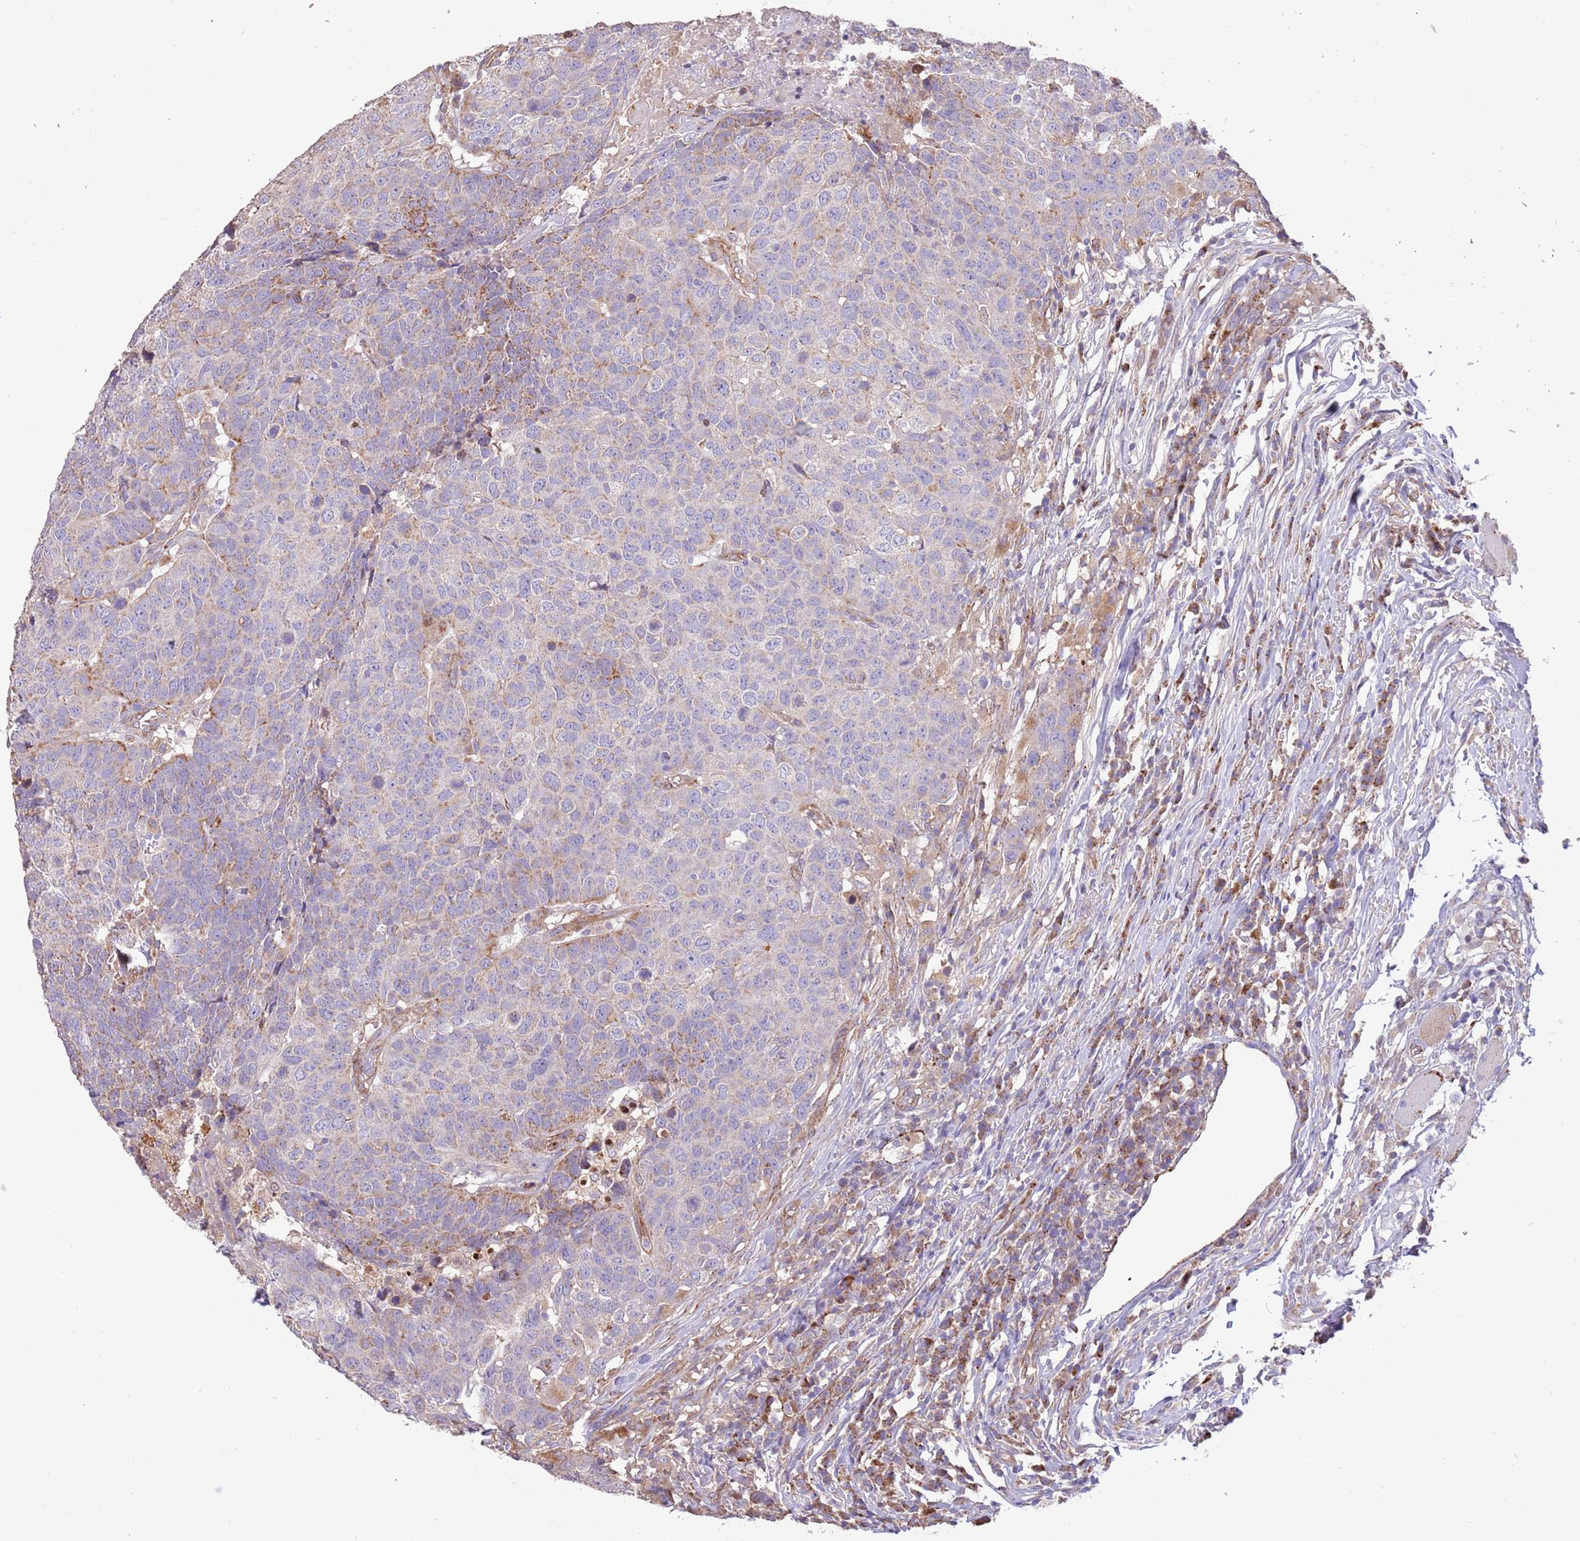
{"staining": {"intensity": "weak", "quantity": "<25%", "location": "cytoplasmic/membranous"}, "tissue": "head and neck cancer", "cell_type": "Tumor cells", "image_type": "cancer", "snomed": [{"axis": "morphology", "description": "Normal tissue, NOS"}, {"axis": "morphology", "description": "Squamous cell carcinoma, NOS"}, {"axis": "topography", "description": "Skeletal muscle"}, {"axis": "topography", "description": "Vascular tissue"}, {"axis": "topography", "description": "Peripheral nerve tissue"}, {"axis": "topography", "description": "Head-Neck"}], "caption": "Immunohistochemical staining of human head and neck squamous cell carcinoma demonstrates no significant positivity in tumor cells. (IHC, brightfield microscopy, high magnification).", "gene": "DOCK6", "patient": {"sex": "male", "age": 66}}